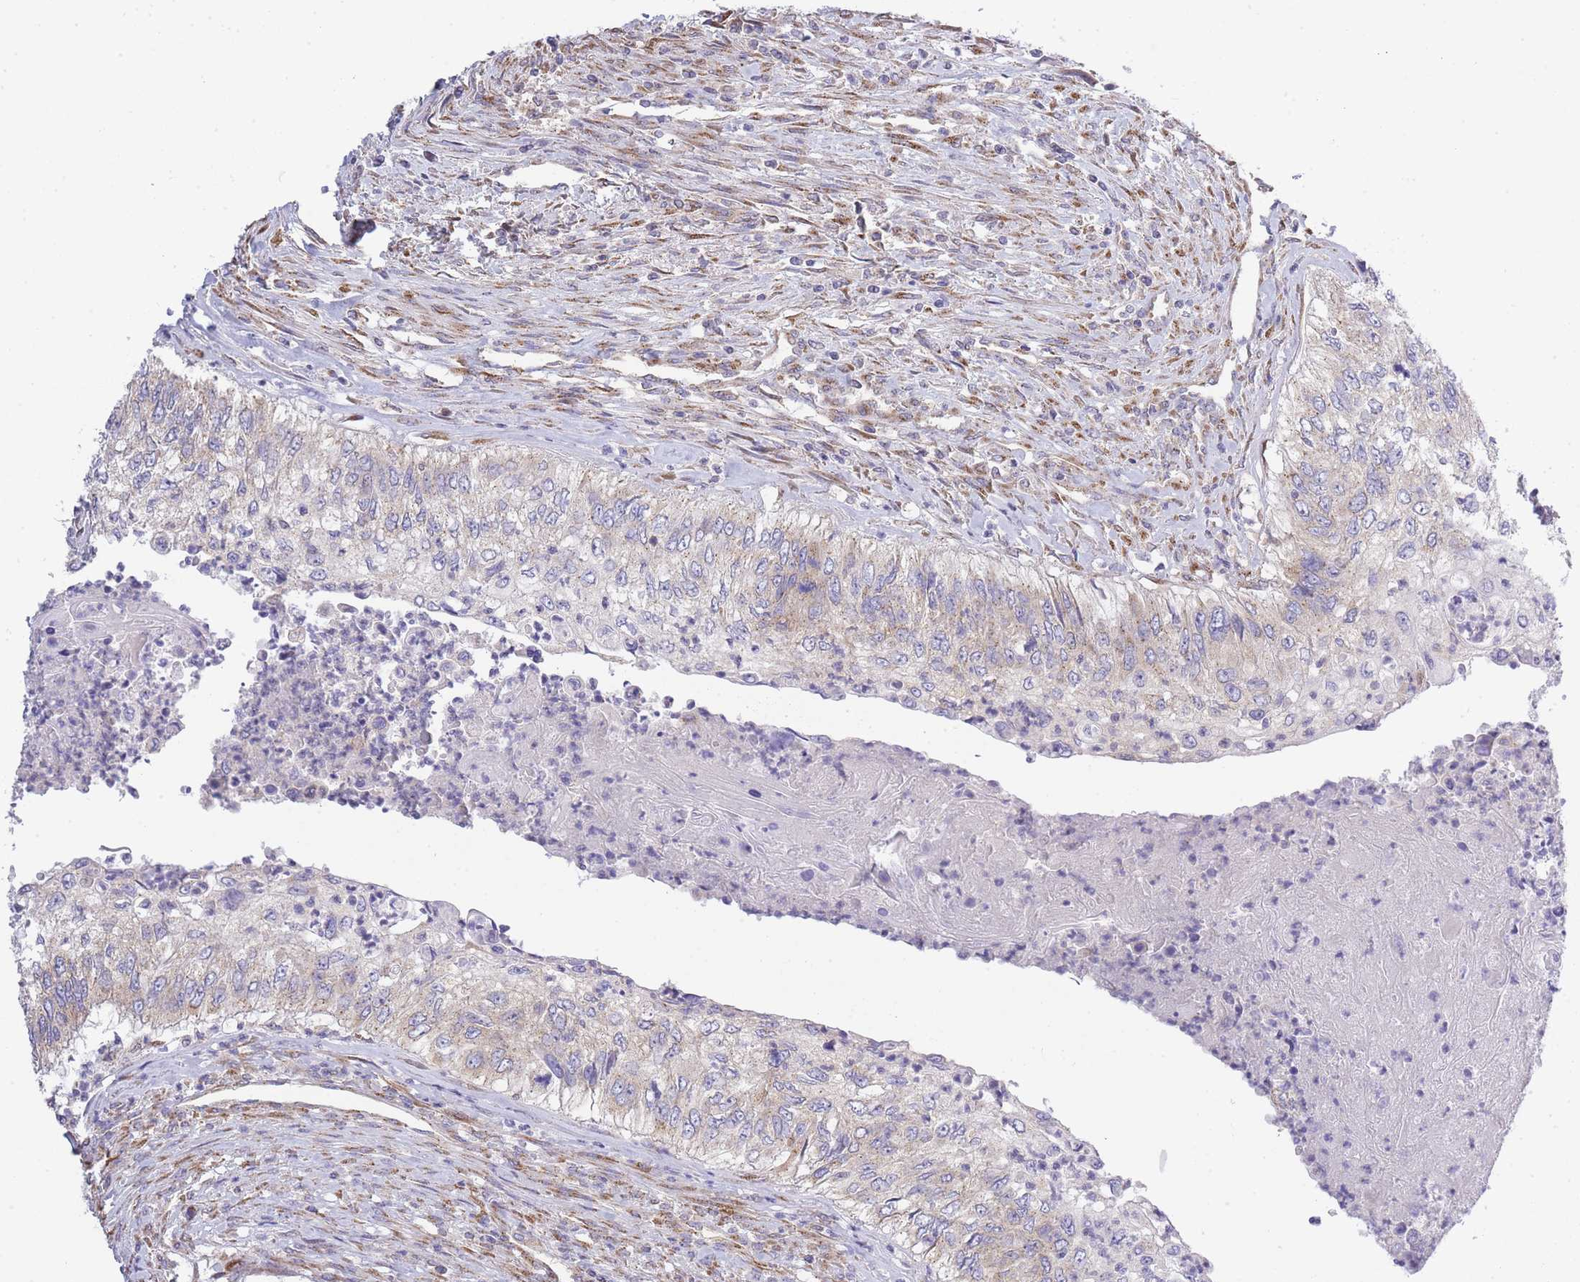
{"staining": {"intensity": "weak", "quantity": "<25%", "location": "cytoplasmic/membranous"}, "tissue": "urothelial cancer", "cell_type": "Tumor cells", "image_type": "cancer", "snomed": [{"axis": "morphology", "description": "Urothelial carcinoma, High grade"}, {"axis": "topography", "description": "Urinary bladder"}], "caption": "Tumor cells are negative for brown protein staining in urothelial carcinoma (high-grade).", "gene": "COPG2", "patient": {"sex": "female", "age": 60}}